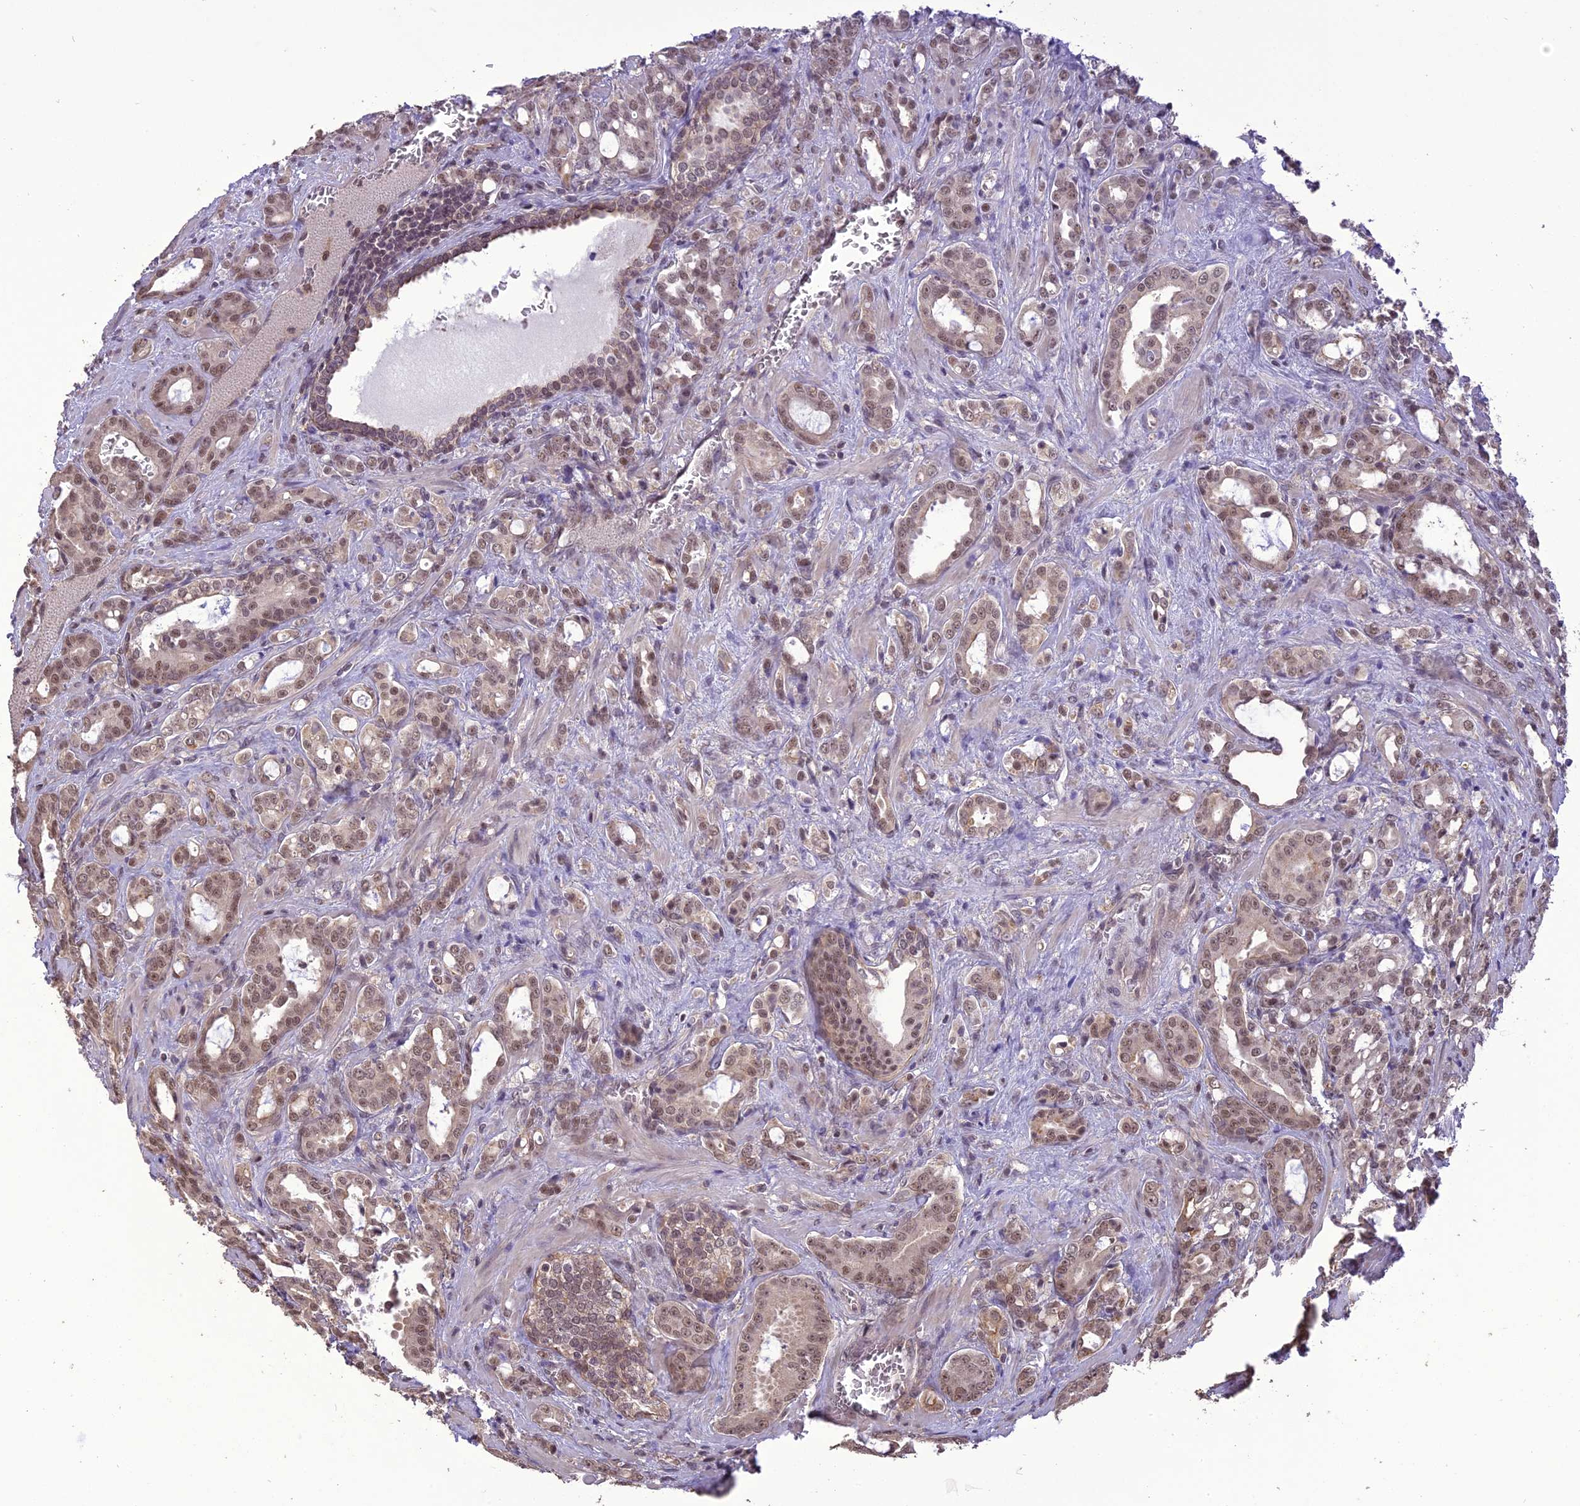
{"staining": {"intensity": "moderate", "quantity": ">75%", "location": "nuclear"}, "tissue": "prostate cancer", "cell_type": "Tumor cells", "image_type": "cancer", "snomed": [{"axis": "morphology", "description": "Adenocarcinoma, High grade"}, {"axis": "topography", "description": "Prostate"}], "caption": "Immunohistochemistry (IHC) photomicrograph of human prostate high-grade adenocarcinoma stained for a protein (brown), which reveals medium levels of moderate nuclear positivity in approximately >75% of tumor cells.", "gene": "TIGD7", "patient": {"sex": "male", "age": 72}}